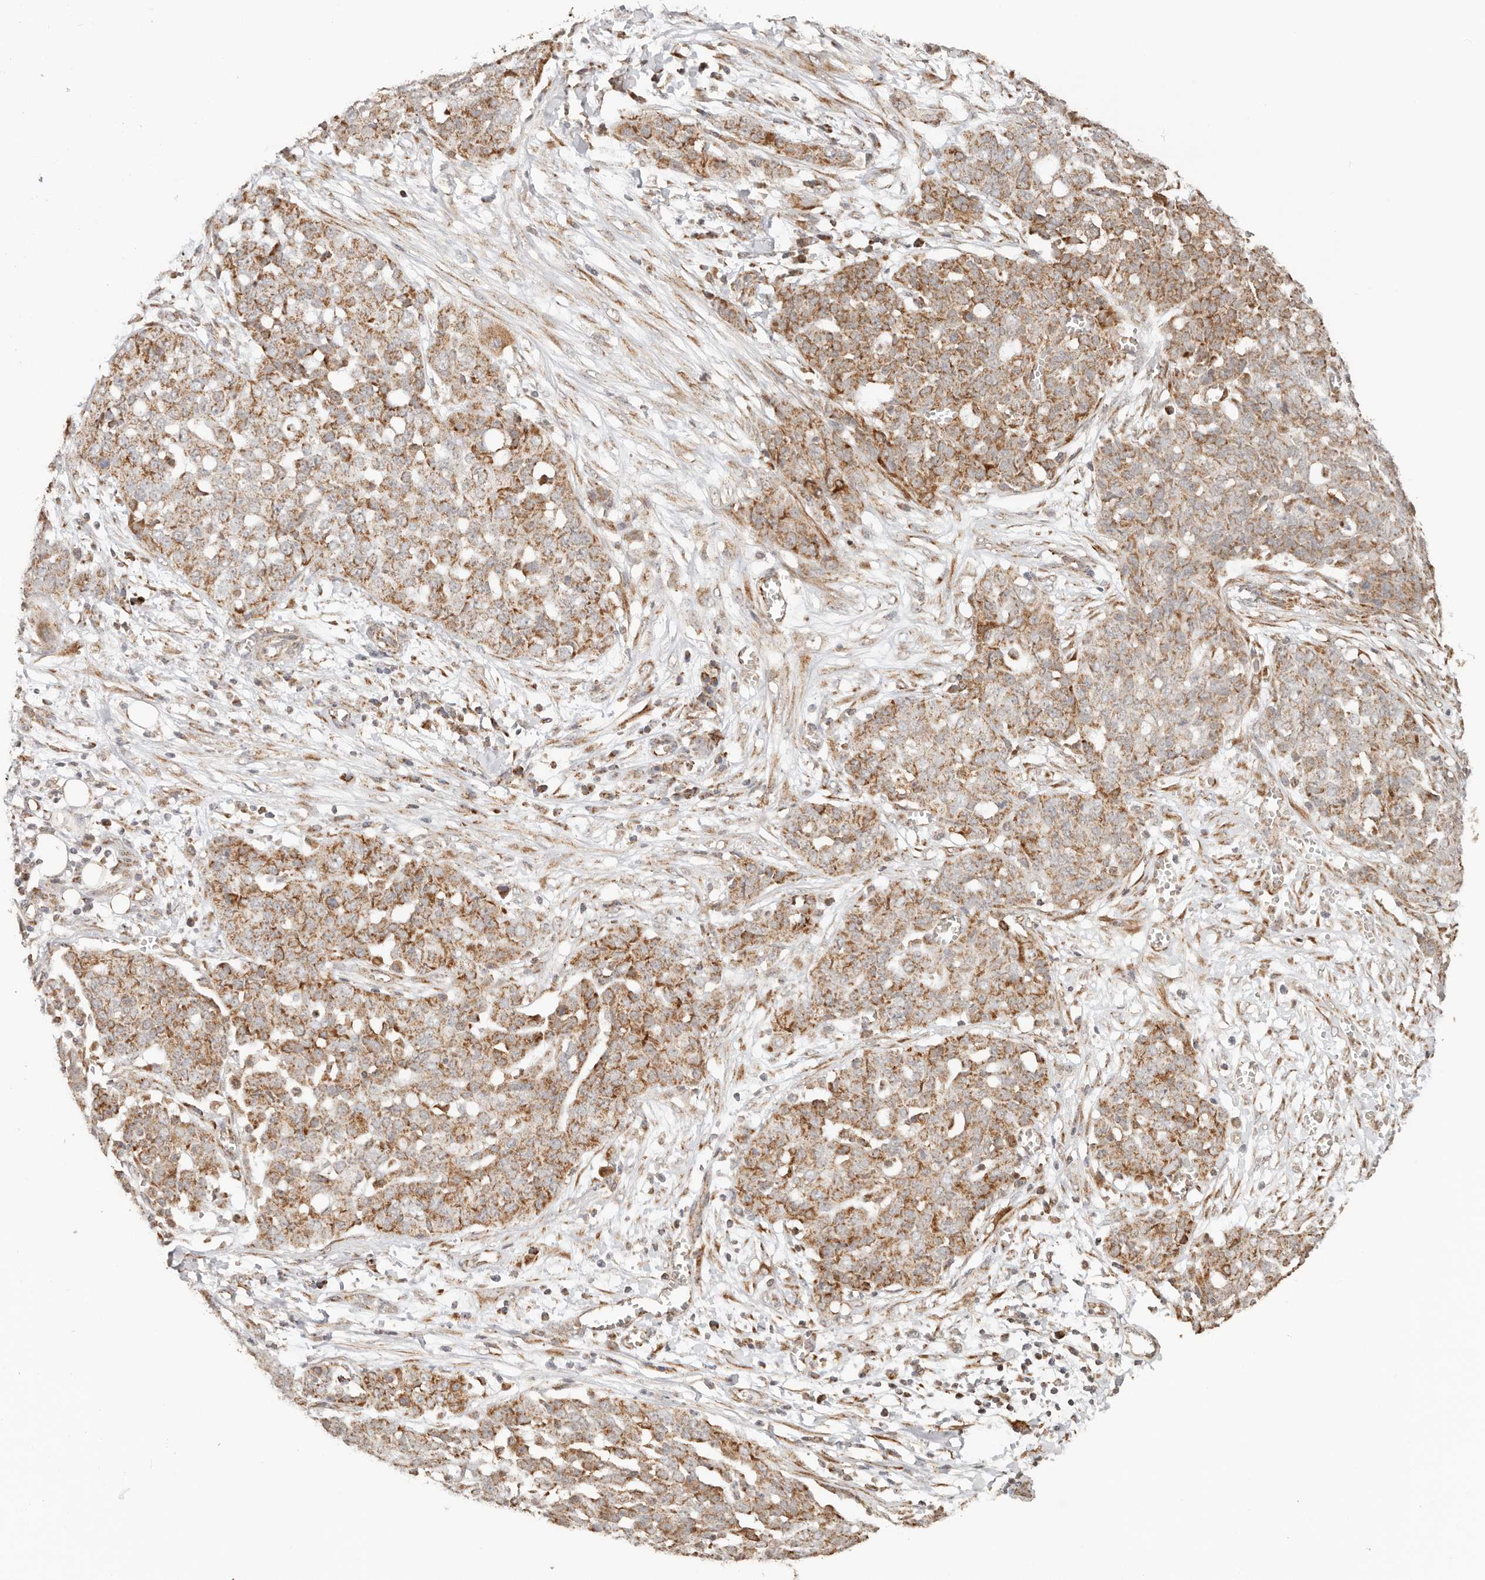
{"staining": {"intensity": "moderate", "quantity": ">75%", "location": "cytoplasmic/membranous"}, "tissue": "ovarian cancer", "cell_type": "Tumor cells", "image_type": "cancer", "snomed": [{"axis": "morphology", "description": "Cystadenocarcinoma, serous, NOS"}, {"axis": "topography", "description": "Soft tissue"}, {"axis": "topography", "description": "Ovary"}], "caption": "Approximately >75% of tumor cells in human ovarian cancer (serous cystadenocarcinoma) demonstrate moderate cytoplasmic/membranous protein expression as visualized by brown immunohistochemical staining.", "gene": "NDUFB11", "patient": {"sex": "female", "age": 57}}